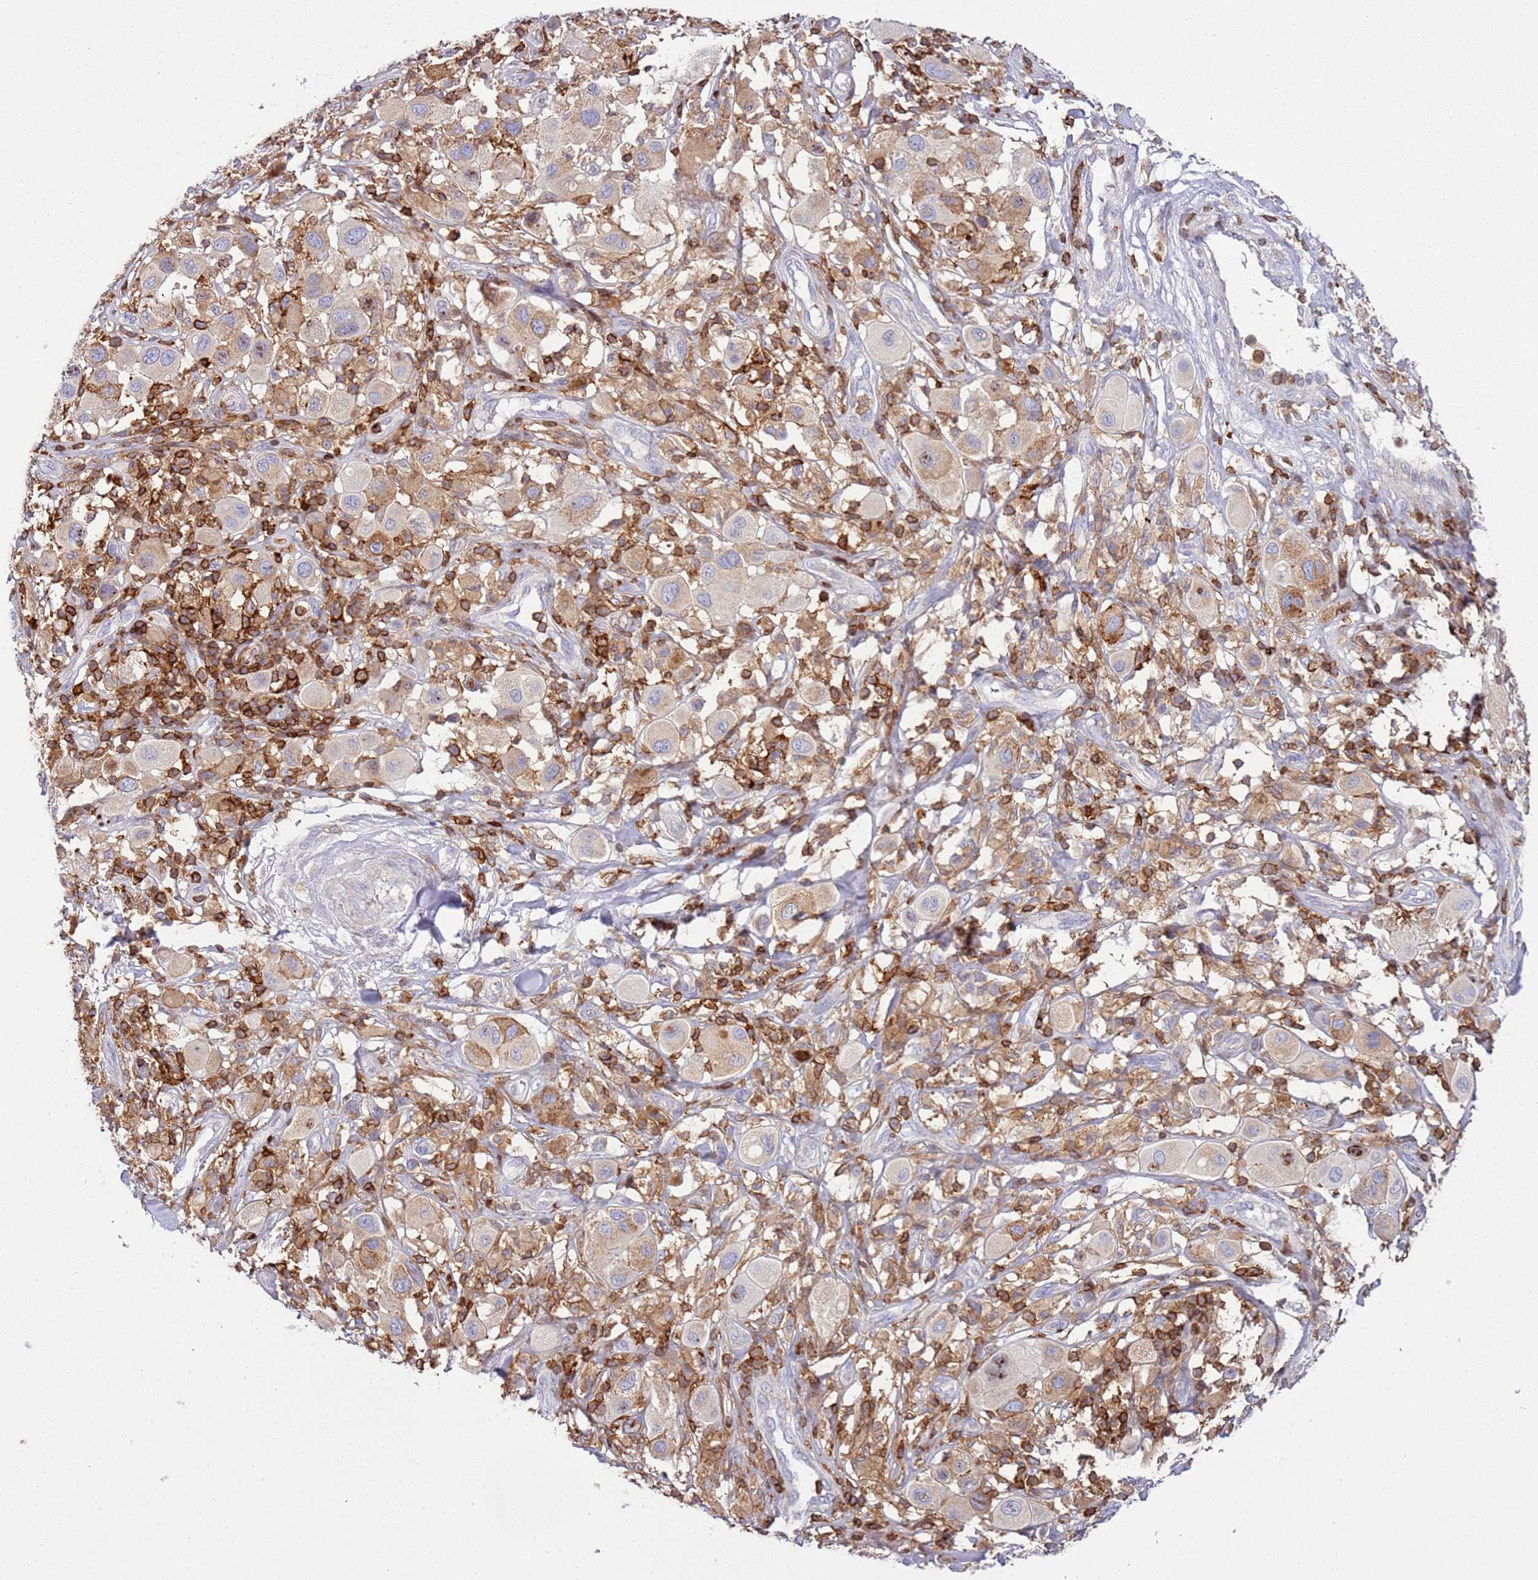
{"staining": {"intensity": "moderate", "quantity": "25%-75%", "location": "cytoplasmic/membranous"}, "tissue": "melanoma", "cell_type": "Tumor cells", "image_type": "cancer", "snomed": [{"axis": "morphology", "description": "Malignant melanoma, Metastatic site"}, {"axis": "topography", "description": "Skin"}], "caption": "Human malignant melanoma (metastatic site) stained with a protein marker demonstrates moderate staining in tumor cells.", "gene": "TTPAL", "patient": {"sex": "male", "age": 41}}